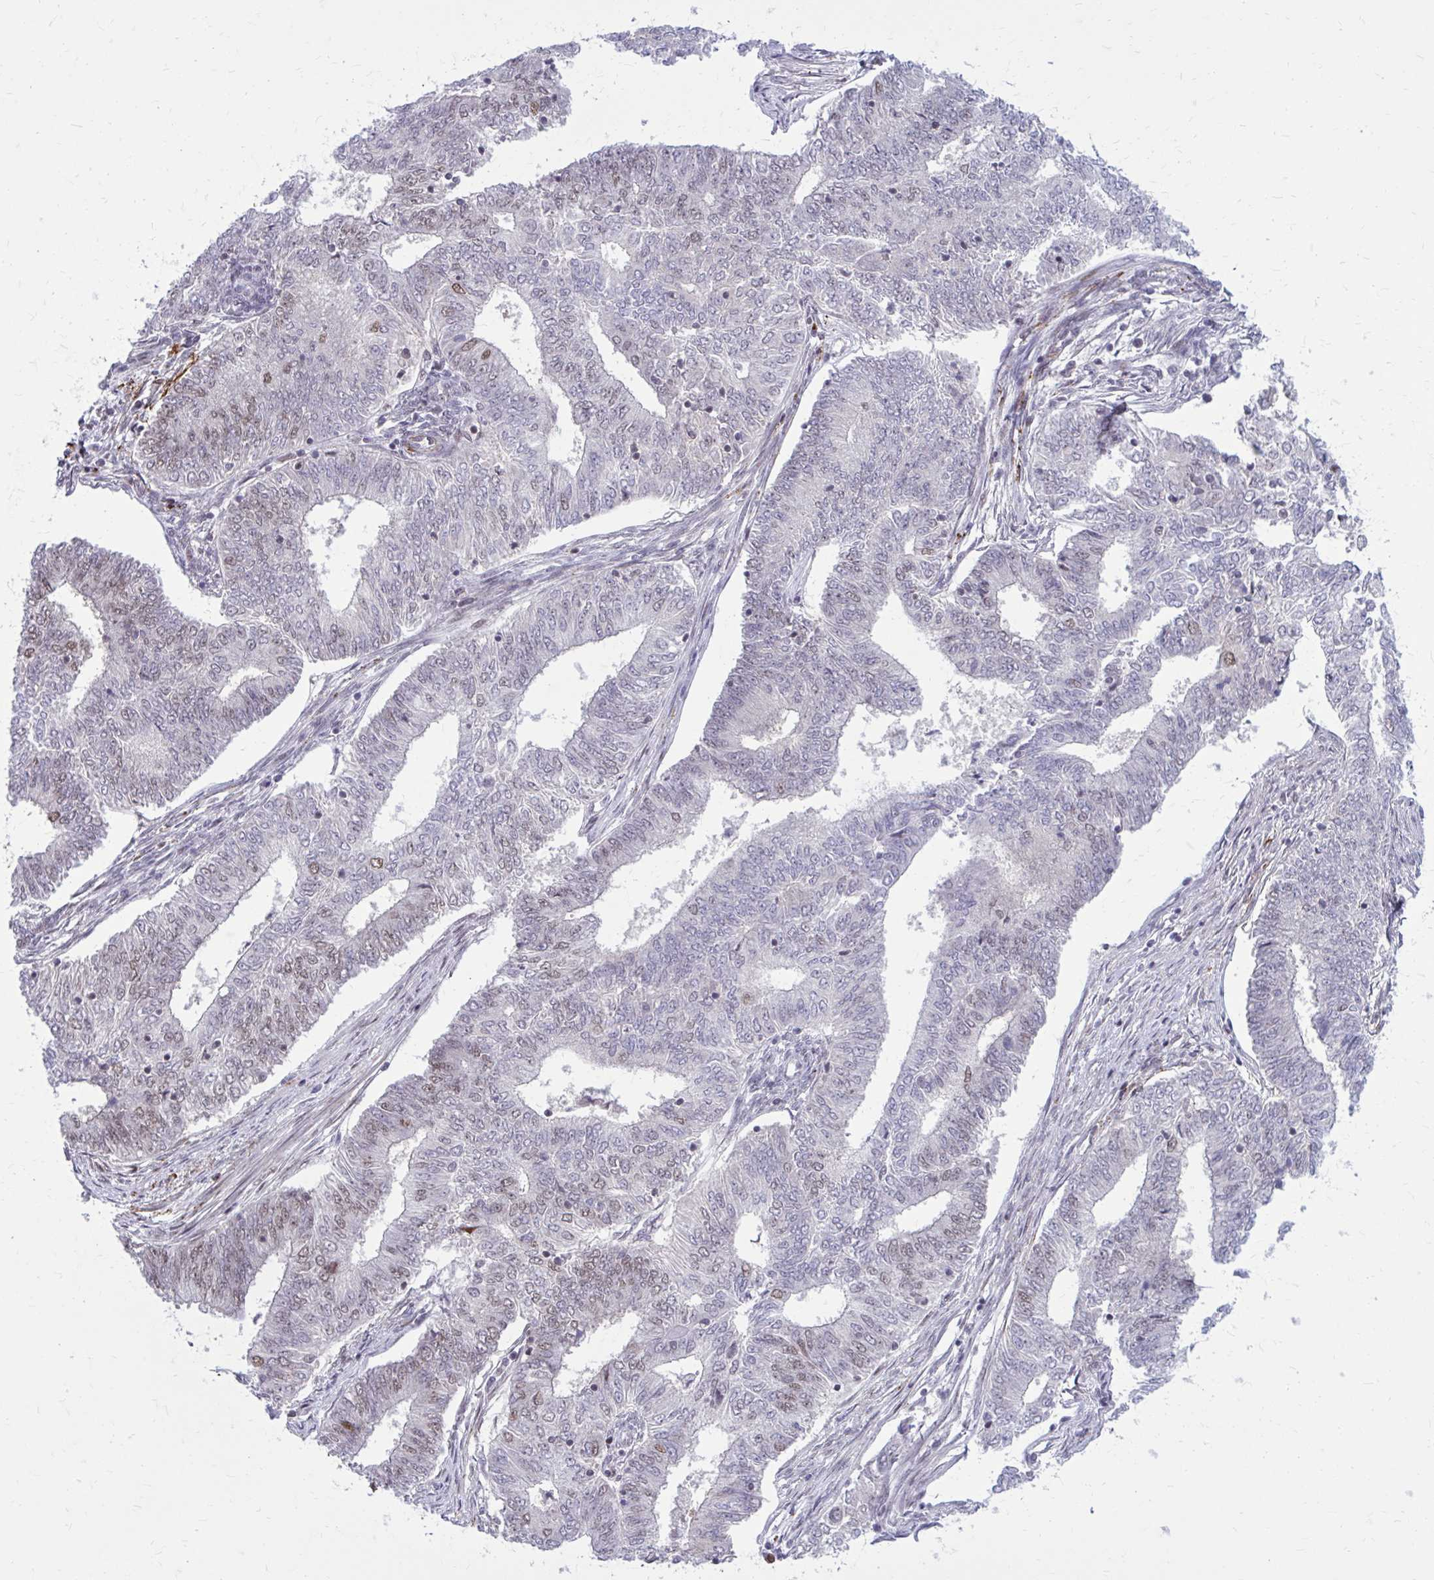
{"staining": {"intensity": "weak", "quantity": "<25%", "location": "nuclear"}, "tissue": "endometrial cancer", "cell_type": "Tumor cells", "image_type": "cancer", "snomed": [{"axis": "morphology", "description": "Adenocarcinoma, NOS"}, {"axis": "topography", "description": "Endometrium"}], "caption": "Immunohistochemistry photomicrograph of neoplastic tissue: human endometrial adenocarcinoma stained with DAB (3,3'-diaminobenzidine) reveals no significant protein positivity in tumor cells.", "gene": "PSME4", "patient": {"sex": "female", "age": 62}}